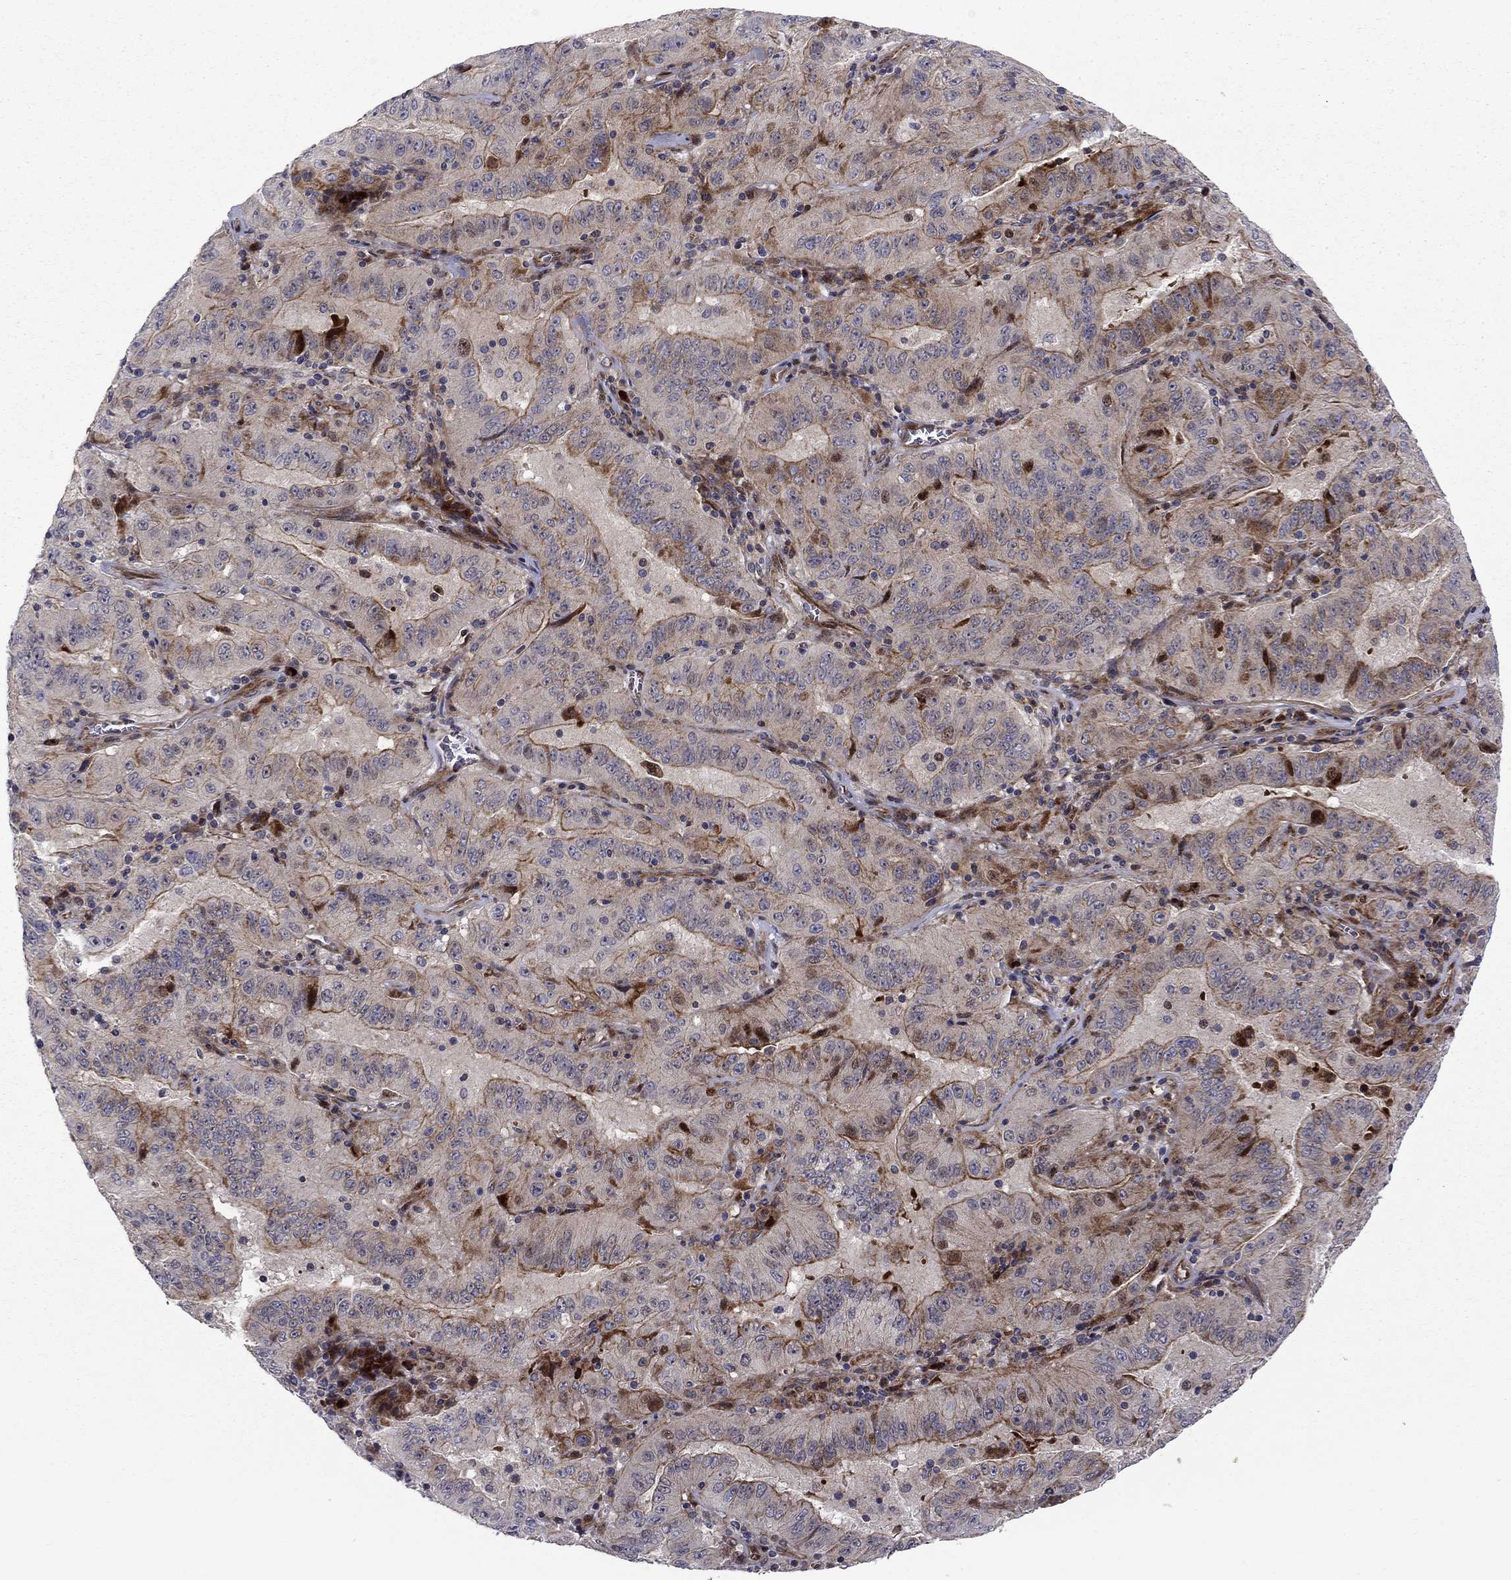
{"staining": {"intensity": "moderate", "quantity": "25%-75%", "location": "cytoplasmic/membranous"}, "tissue": "pancreatic cancer", "cell_type": "Tumor cells", "image_type": "cancer", "snomed": [{"axis": "morphology", "description": "Adenocarcinoma, NOS"}, {"axis": "topography", "description": "Pancreas"}], "caption": "Pancreatic adenocarcinoma was stained to show a protein in brown. There is medium levels of moderate cytoplasmic/membranous expression in approximately 25%-75% of tumor cells.", "gene": "MIOS", "patient": {"sex": "male", "age": 63}}